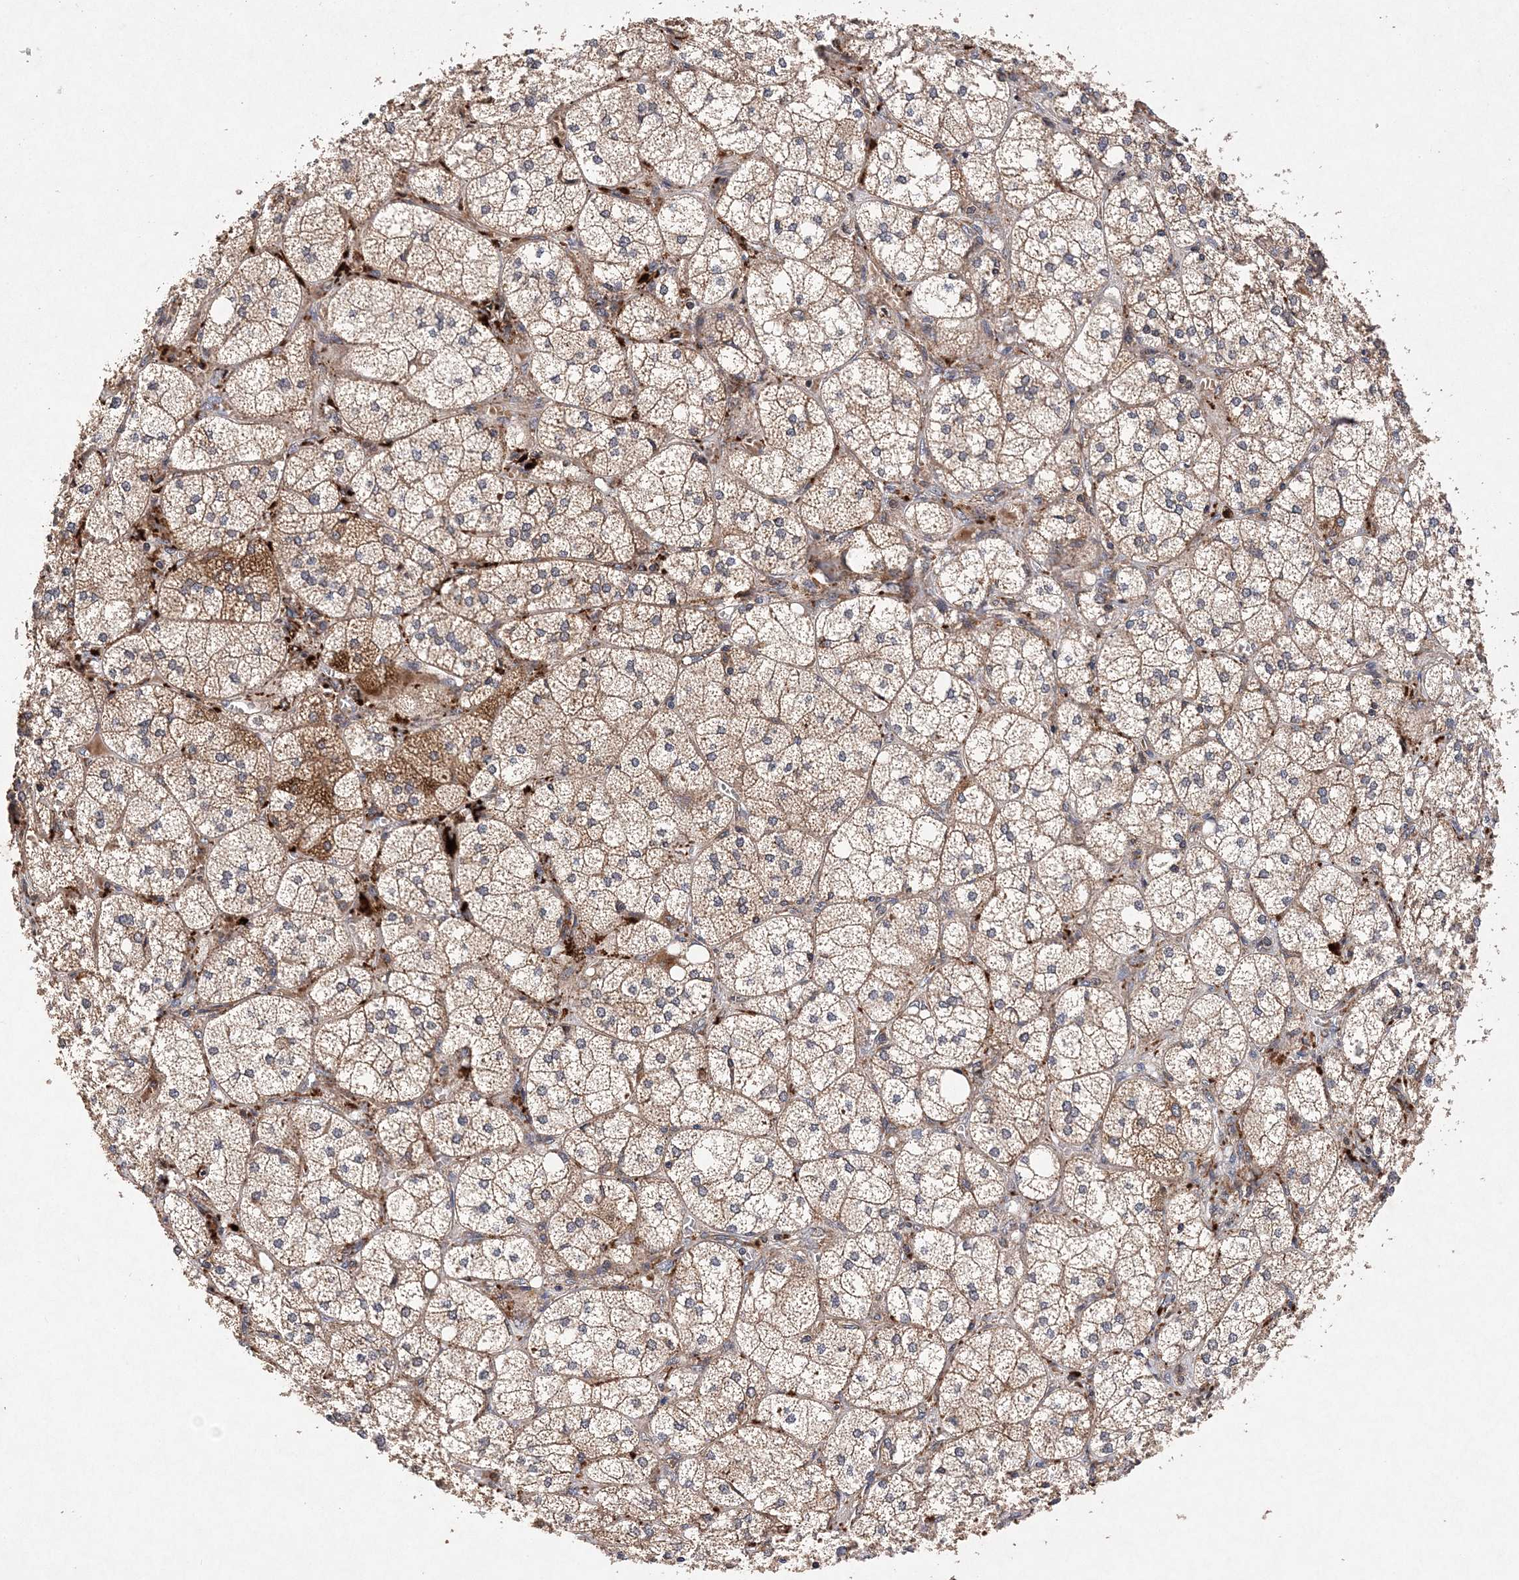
{"staining": {"intensity": "moderate", "quantity": ">75%", "location": "cytoplasmic/membranous"}, "tissue": "adrenal gland", "cell_type": "Glandular cells", "image_type": "normal", "snomed": [{"axis": "morphology", "description": "Normal tissue, NOS"}, {"axis": "topography", "description": "Adrenal gland"}], "caption": "Glandular cells reveal moderate cytoplasmic/membranous staining in approximately >75% of cells in unremarkable adrenal gland. (brown staining indicates protein expression, while blue staining denotes nuclei).", "gene": "PROSER1", "patient": {"sex": "female", "age": 61}}